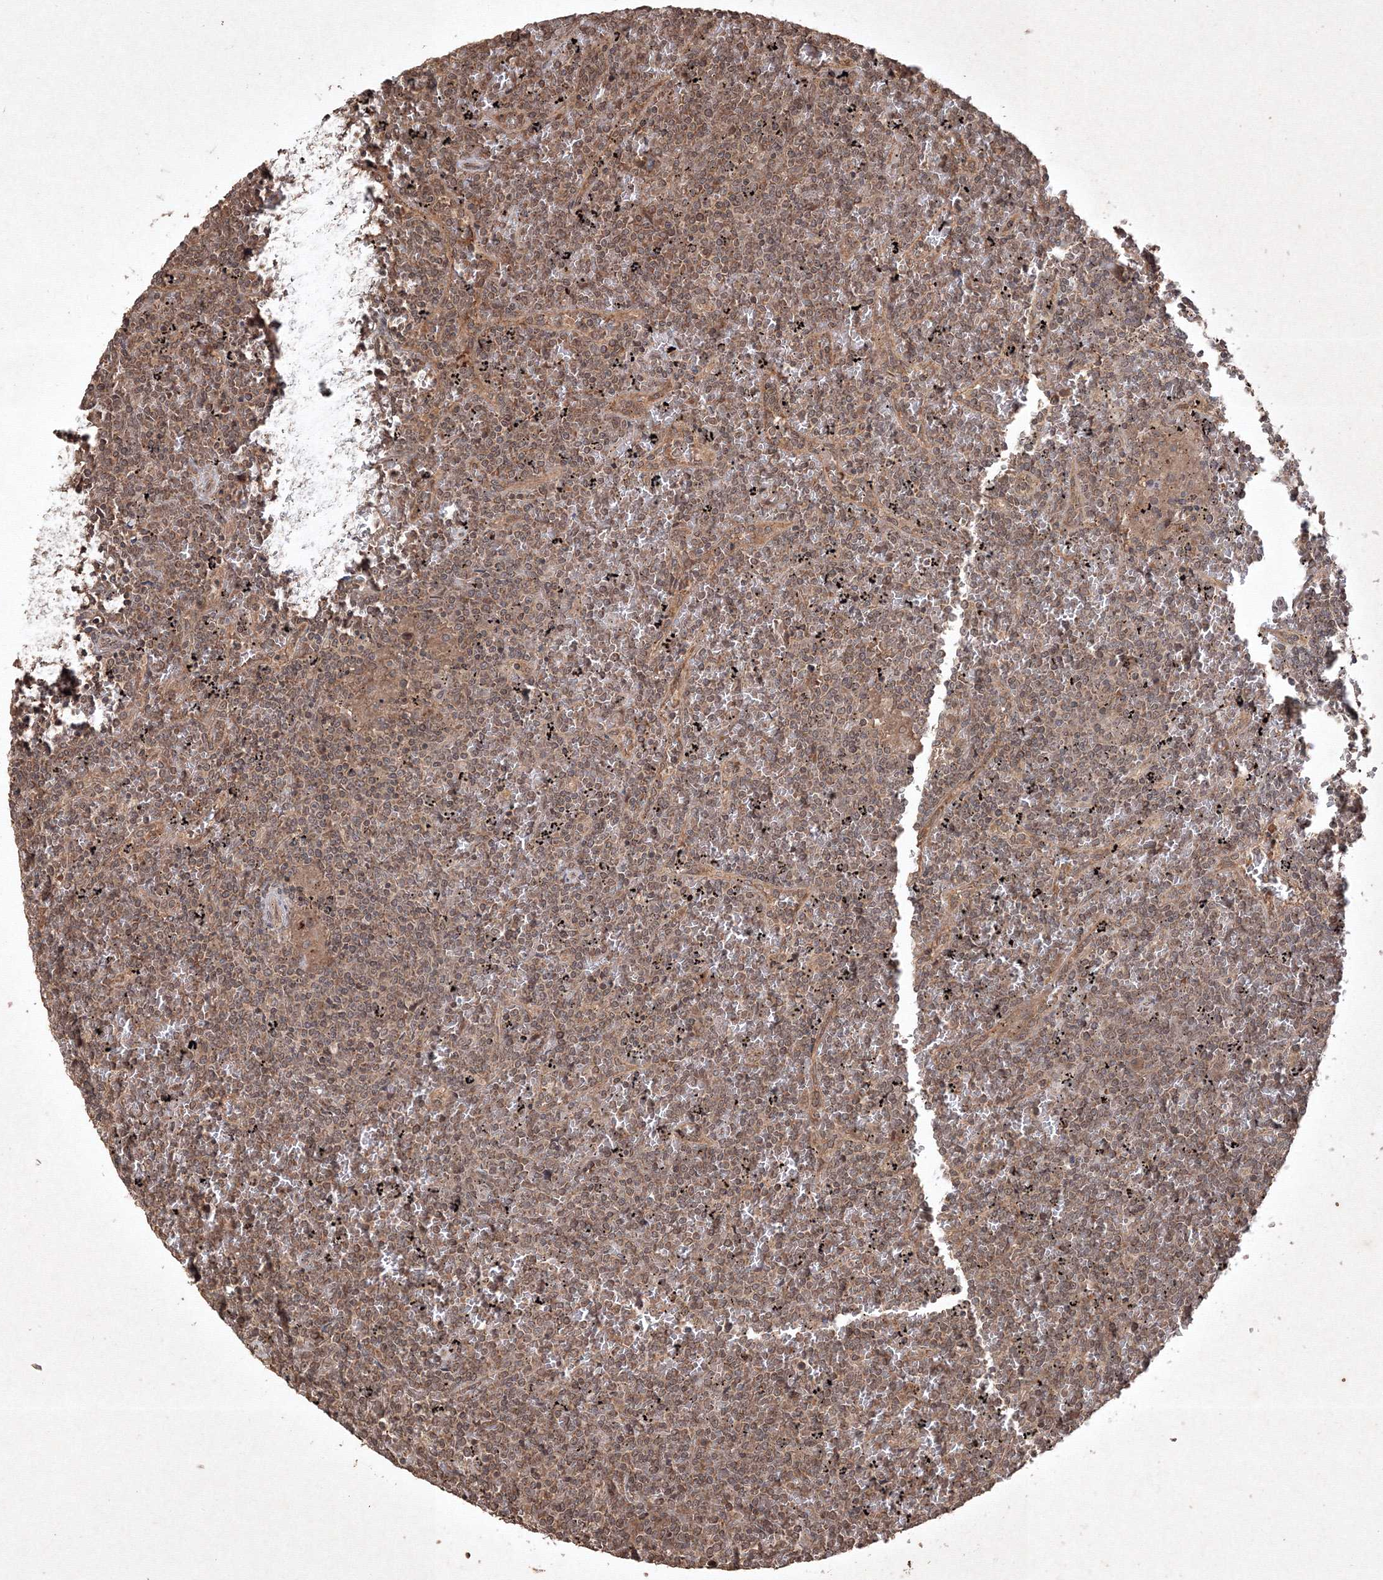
{"staining": {"intensity": "moderate", "quantity": ">75%", "location": "cytoplasmic/membranous,nuclear"}, "tissue": "lymphoma", "cell_type": "Tumor cells", "image_type": "cancer", "snomed": [{"axis": "morphology", "description": "Malignant lymphoma, non-Hodgkin's type, Low grade"}, {"axis": "topography", "description": "Spleen"}], "caption": "Low-grade malignant lymphoma, non-Hodgkin's type was stained to show a protein in brown. There is medium levels of moderate cytoplasmic/membranous and nuclear positivity in approximately >75% of tumor cells.", "gene": "PELI3", "patient": {"sex": "female", "age": 19}}